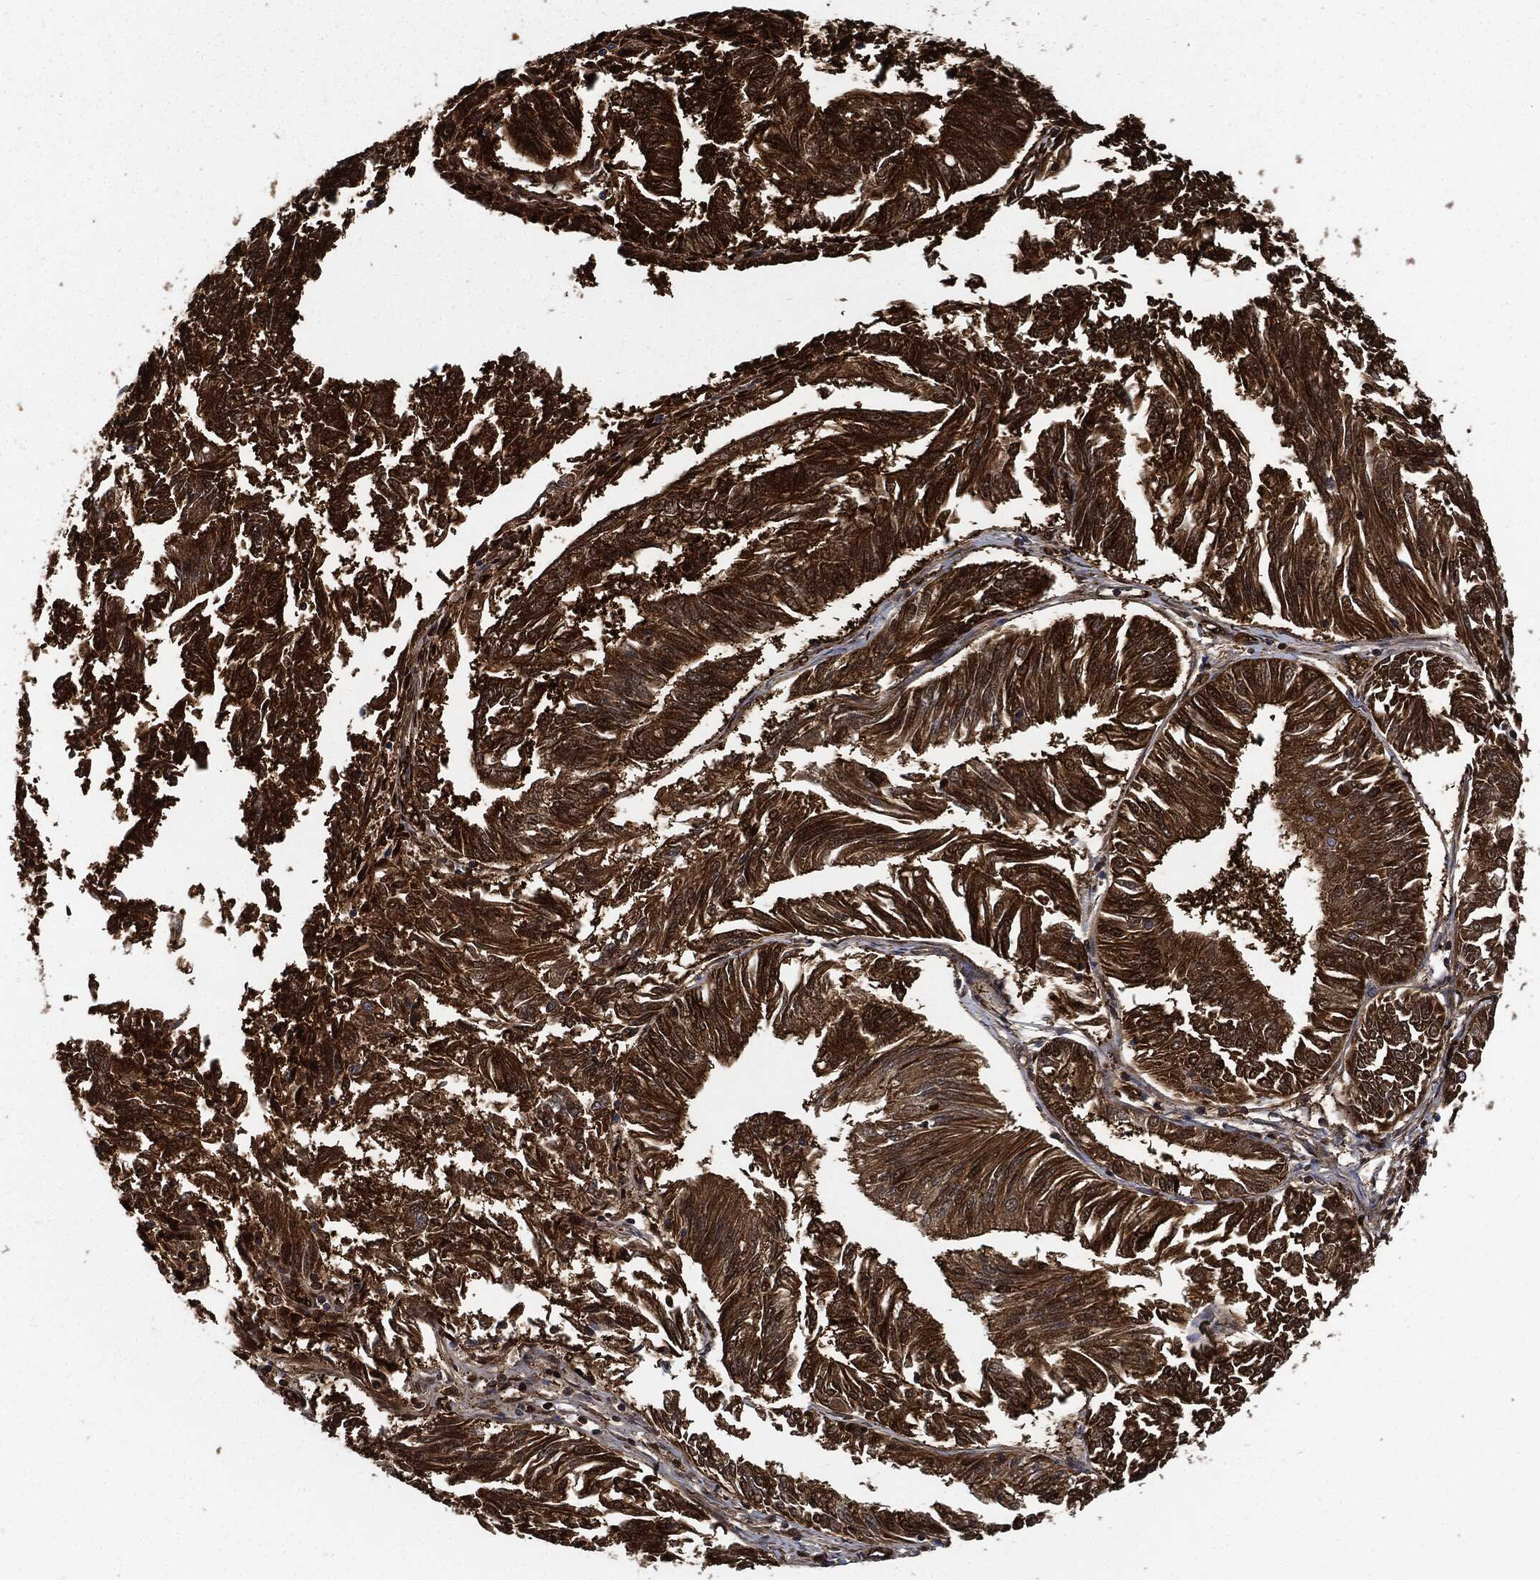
{"staining": {"intensity": "strong", "quantity": ">75%", "location": "cytoplasmic/membranous"}, "tissue": "endometrial cancer", "cell_type": "Tumor cells", "image_type": "cancer", "snomed": [{"axis": "morphology", "description": "Adenocarcinoma, NOS"}, {"axis": "topography", "description": "Endometrium"}], "caption": "Adenocarcinoma (endometrial) stained for a protein (brown) displays strong cytoplasmic/membranous positive positivity in about >75% of tumor cells.", "gene": "PRDX2", "patient": {"sex": "female", "age": 58}}